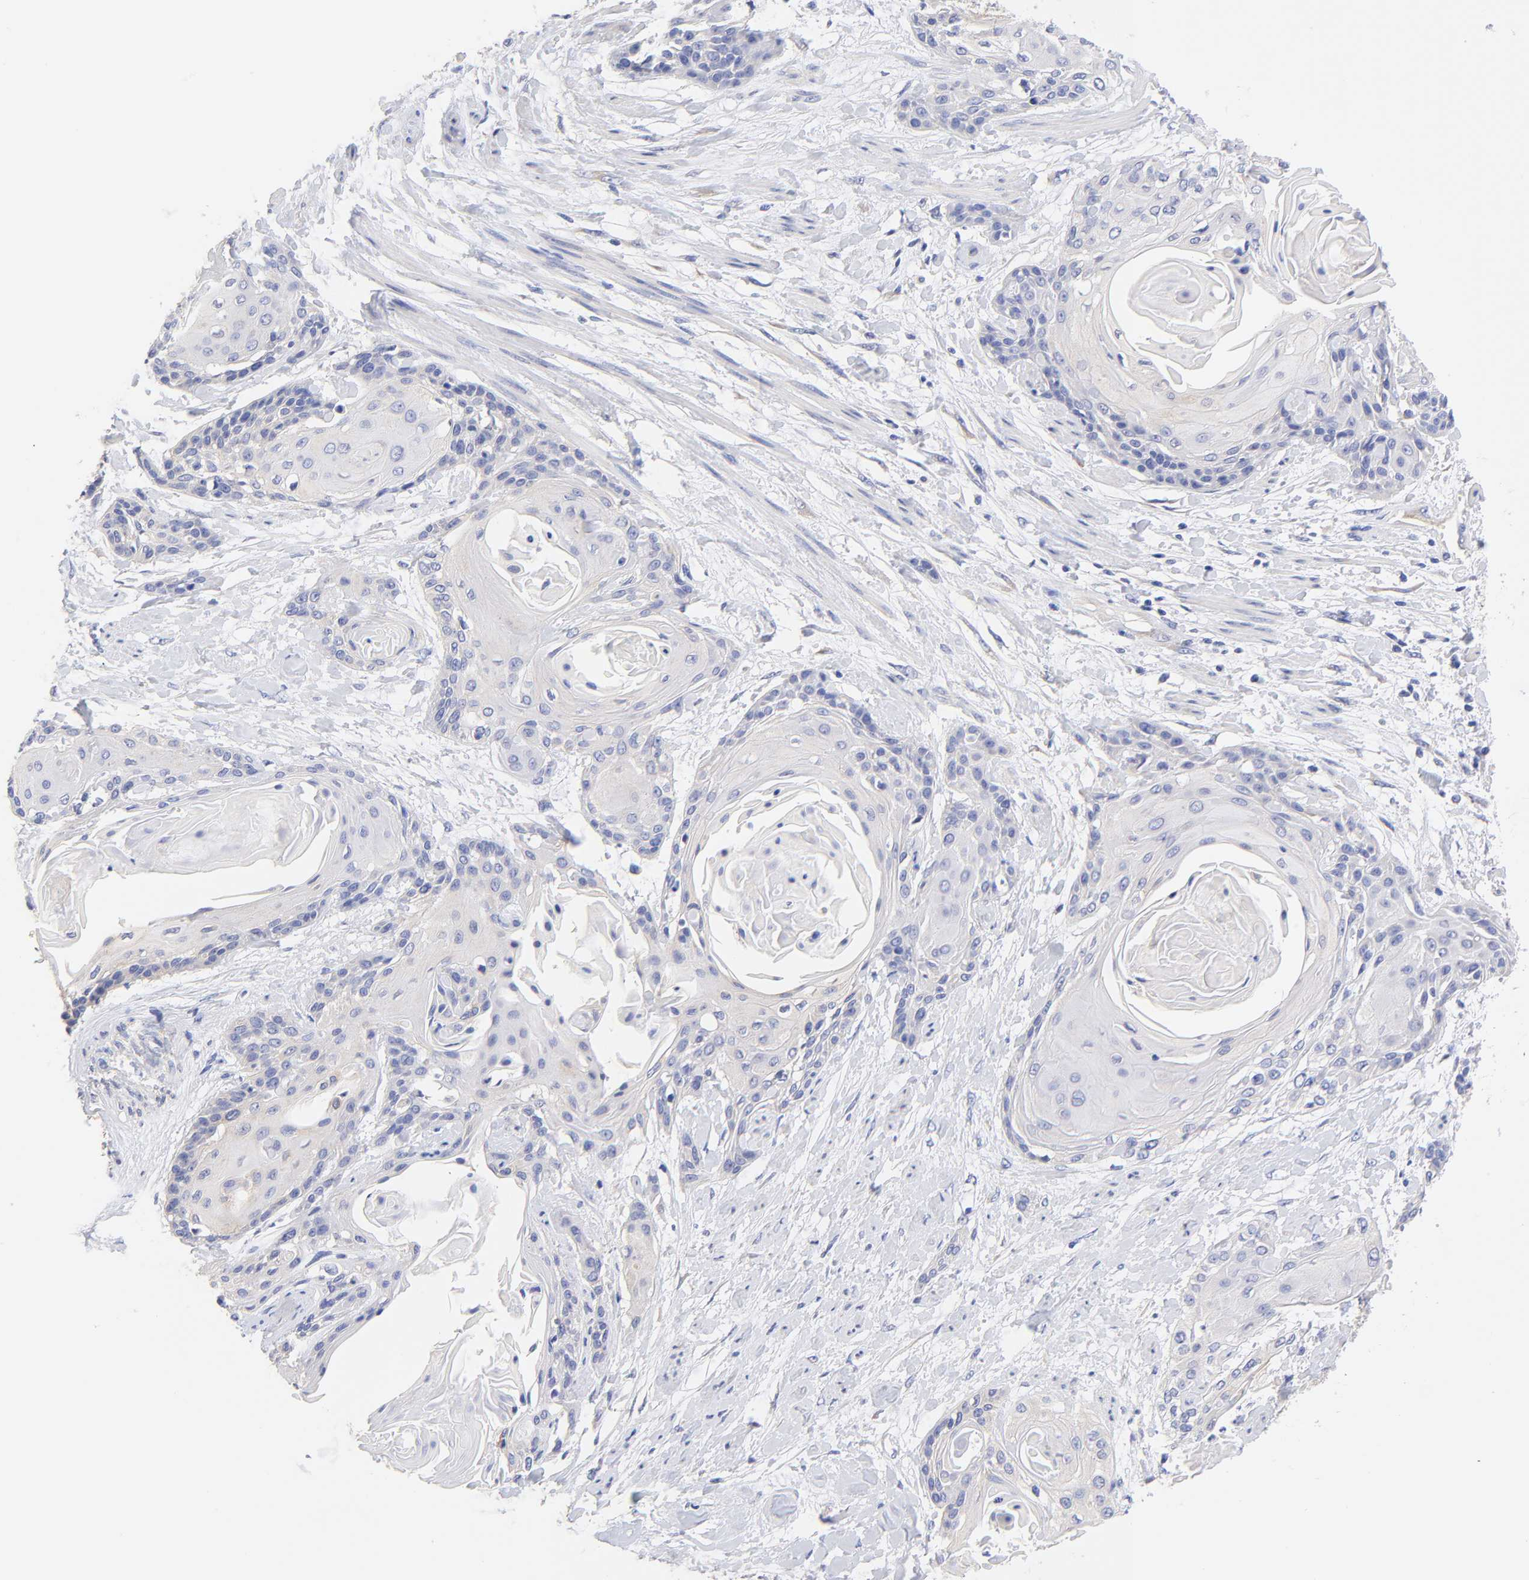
{"staining": {"intensity": "negative", "quantity": "none", "location": "none"}, "tissue": "cervical cancer", "cell_type": "Tumor cells", "image_type": "cancer", "snomed": [{"axis": "morphology", "description": "Squamous cell carcinoma, NOS"}, {"axis": "topography", "description": "Cervix"}], "caption": "This is an immunohistochemistry (IHC) histopathology image of human squamous cell carcinoma (cervical). There is no positivity in tumor cells.", "gene": "TNFRSF13C", "patient": {"sex": "female", "age": 57}}